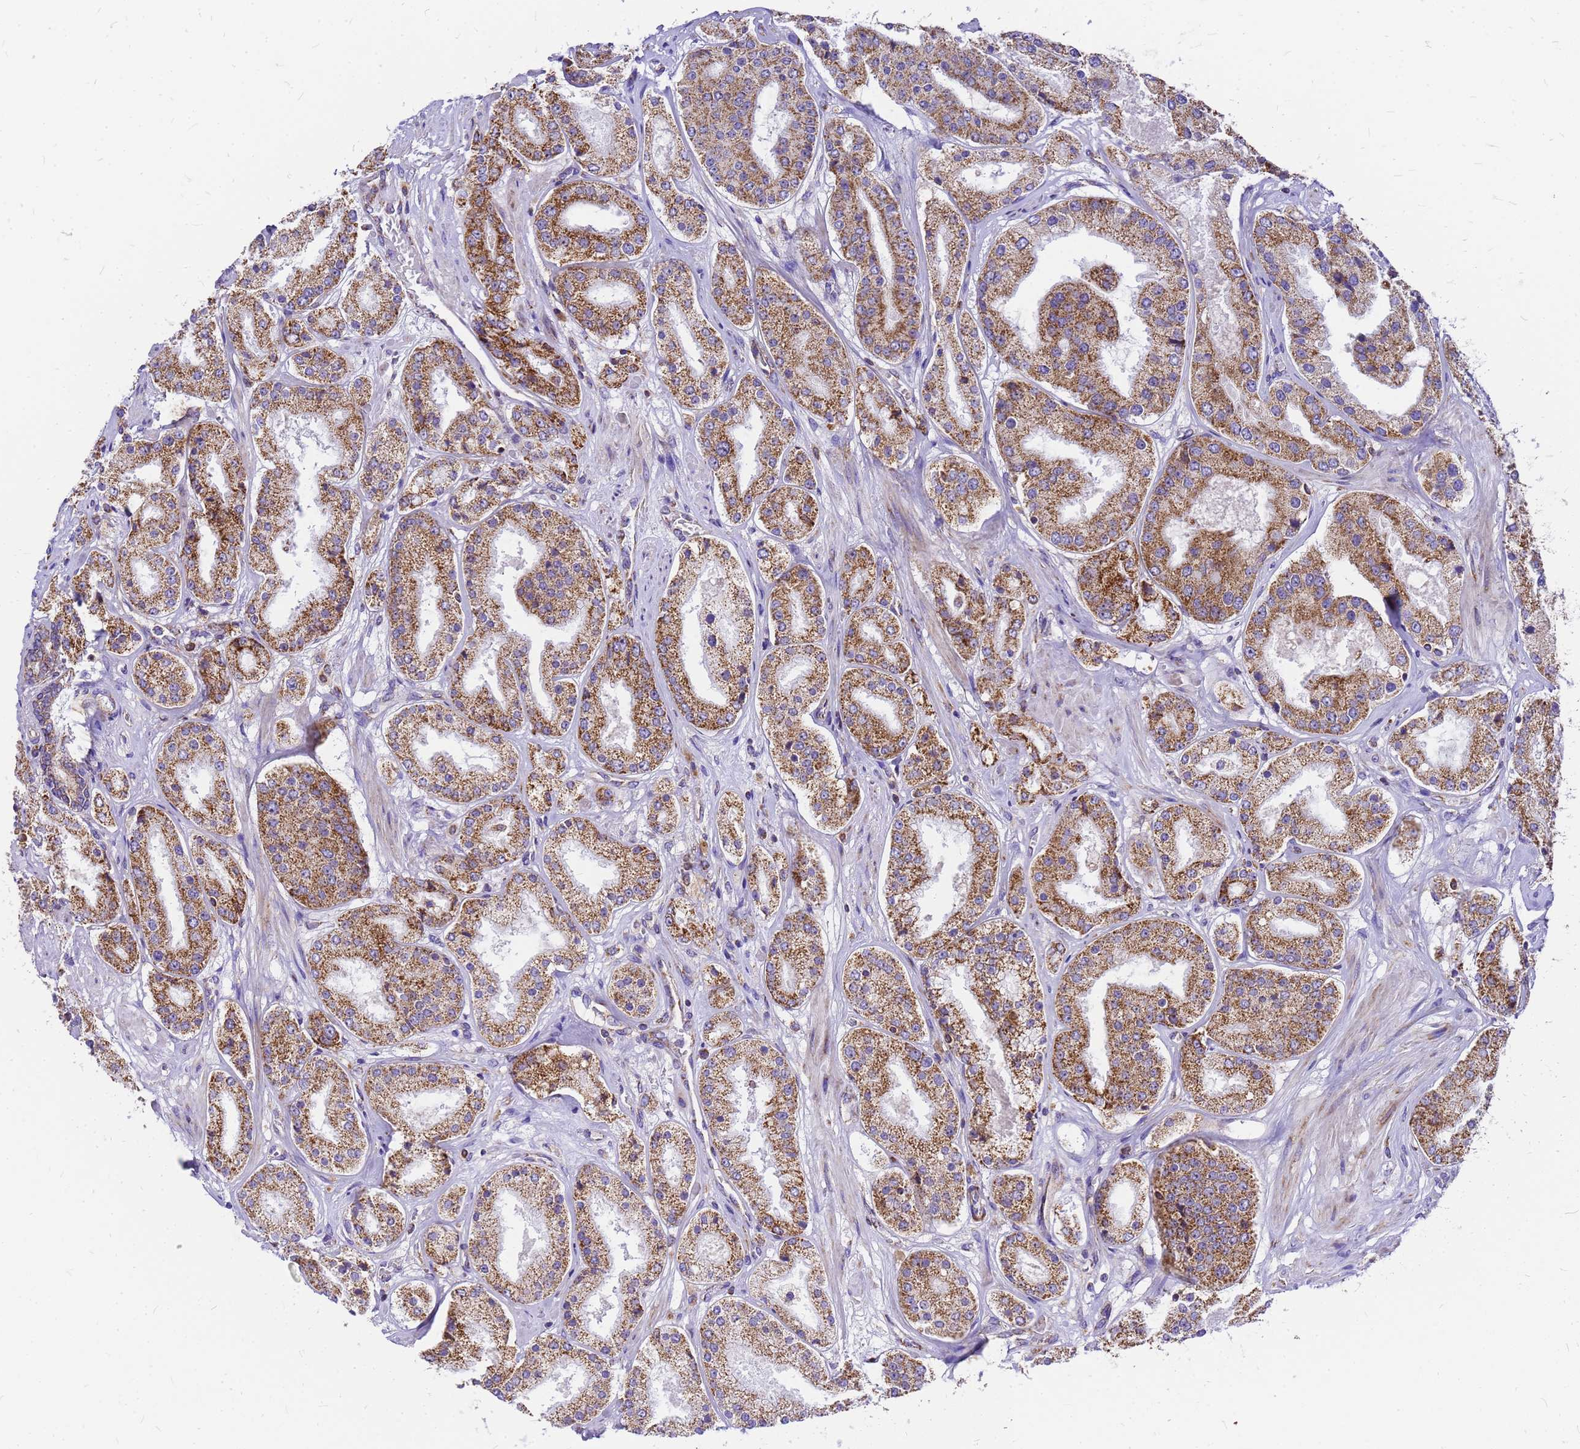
{"staining": {"intensity": "strong", "quantity": ">75%", "location": "cytoplasmic/membranous"}, "tissue": "prostate cancer", "cell_type": "Tumor cells", "image_type": "cancer", "snomed": [{"axis": "morphology", "description": "Adenocarcinoma, High grade"}, {"axis": "topography", "description": "Prostate"}], "caption": "Immunohistochemical staining of prostate cancer (adenocarcinoma (high-grade)) exhibits high levels of strong cytoplasmic/membranous protein staining in approximately >75% of tumor cells.", "gene": "MRPS26", "patient": {"sex": "male", "age": 63}}